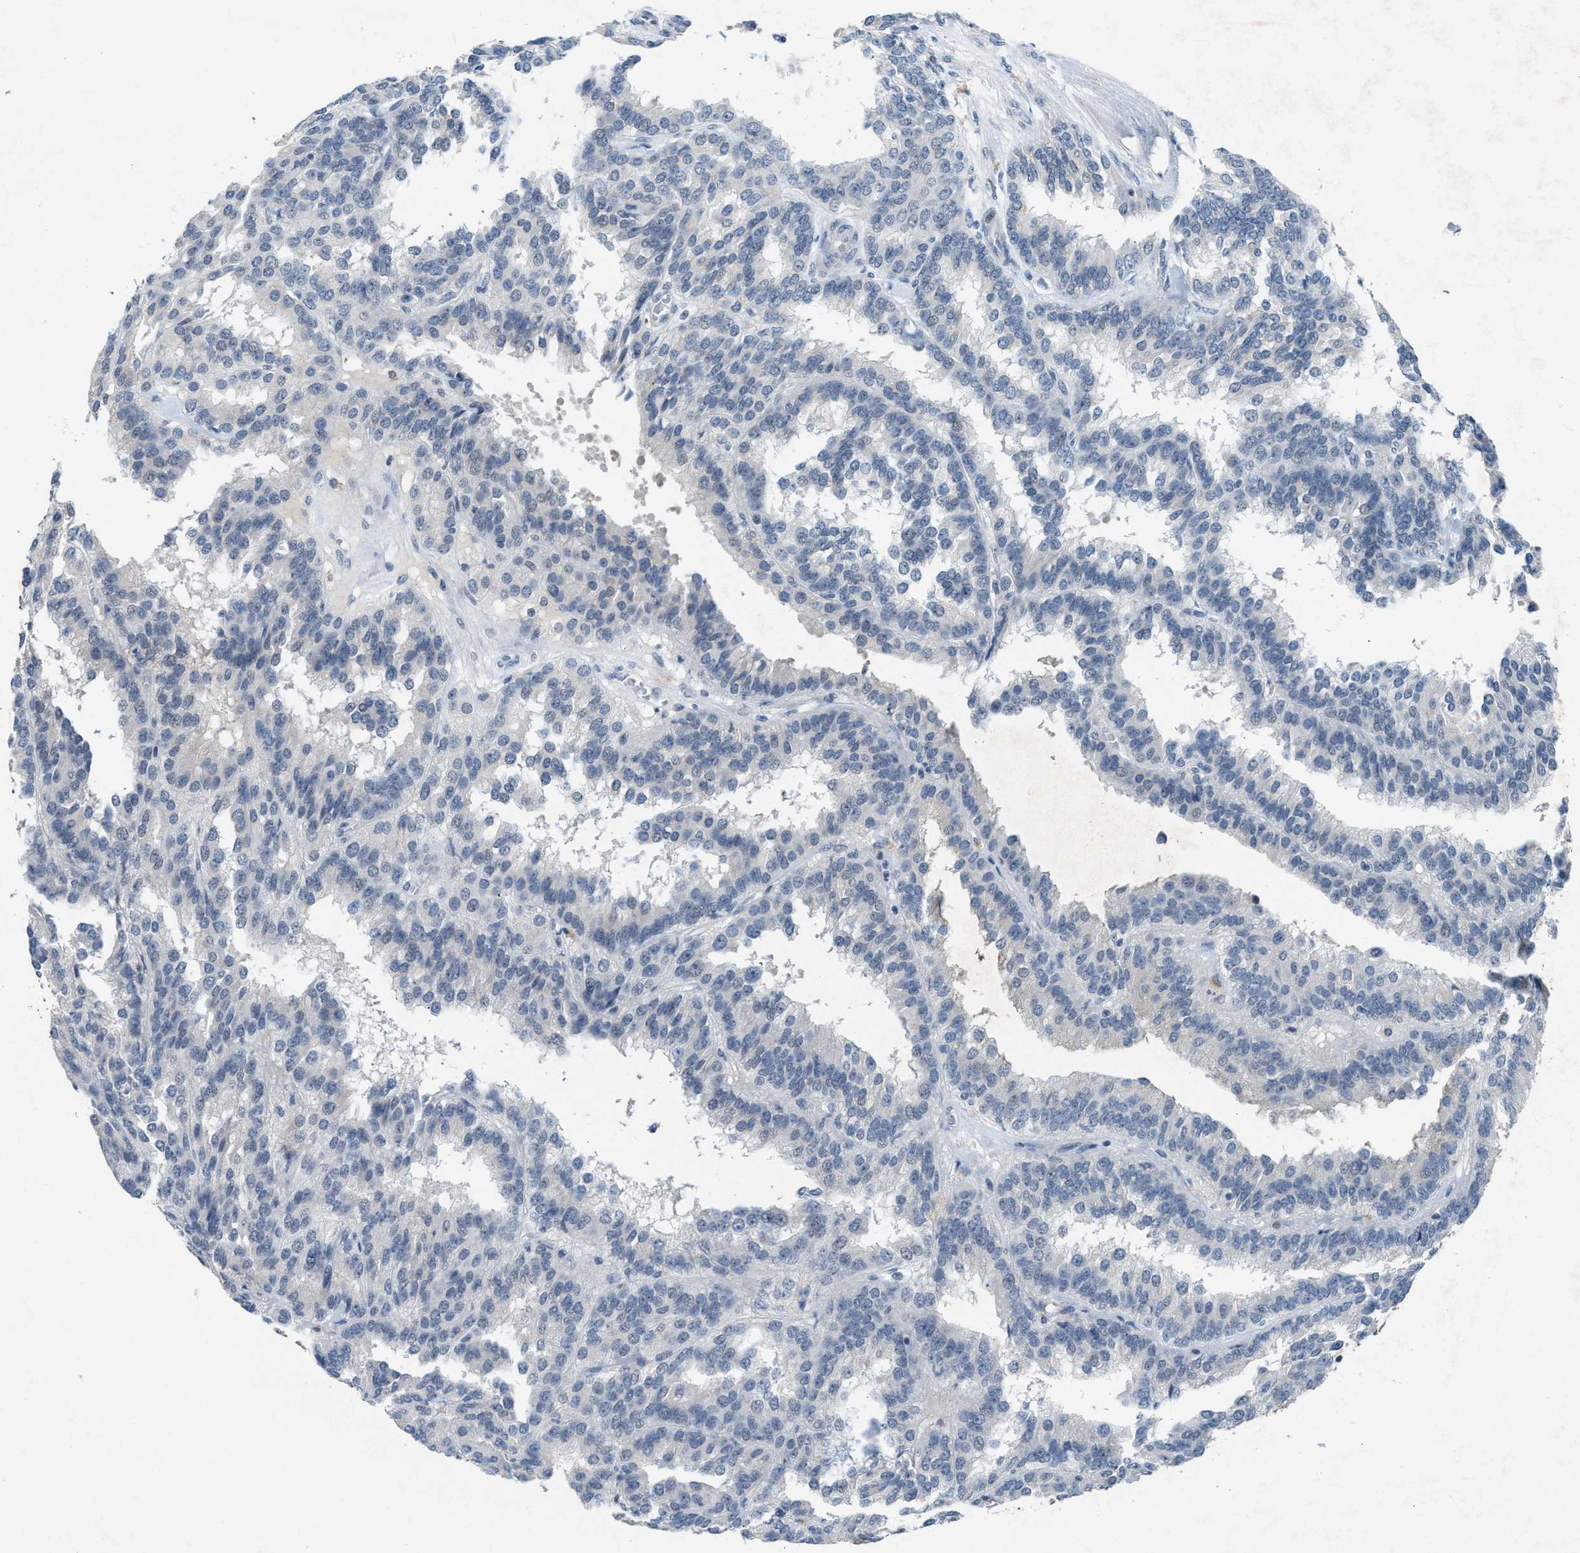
{"staining": {"intensity": "negative", "quantity": "none", "location": "none"}, "tissue": "renal cancer", "cell_type": "Tumor cells", "image_type": "cancer", "snomed": [{"axis": "morphology", "description": "Adenocarcinoma, NOS"}, {"axis": "topography", "description": "Kidney"}], "caption": "This is a photomicrograph of IHC staining of adenocarcinoma (renal), which shows no positivity in tumor cells.", "gene": "SLC5A5", "patient": {"sex": "male", "age": 46}}